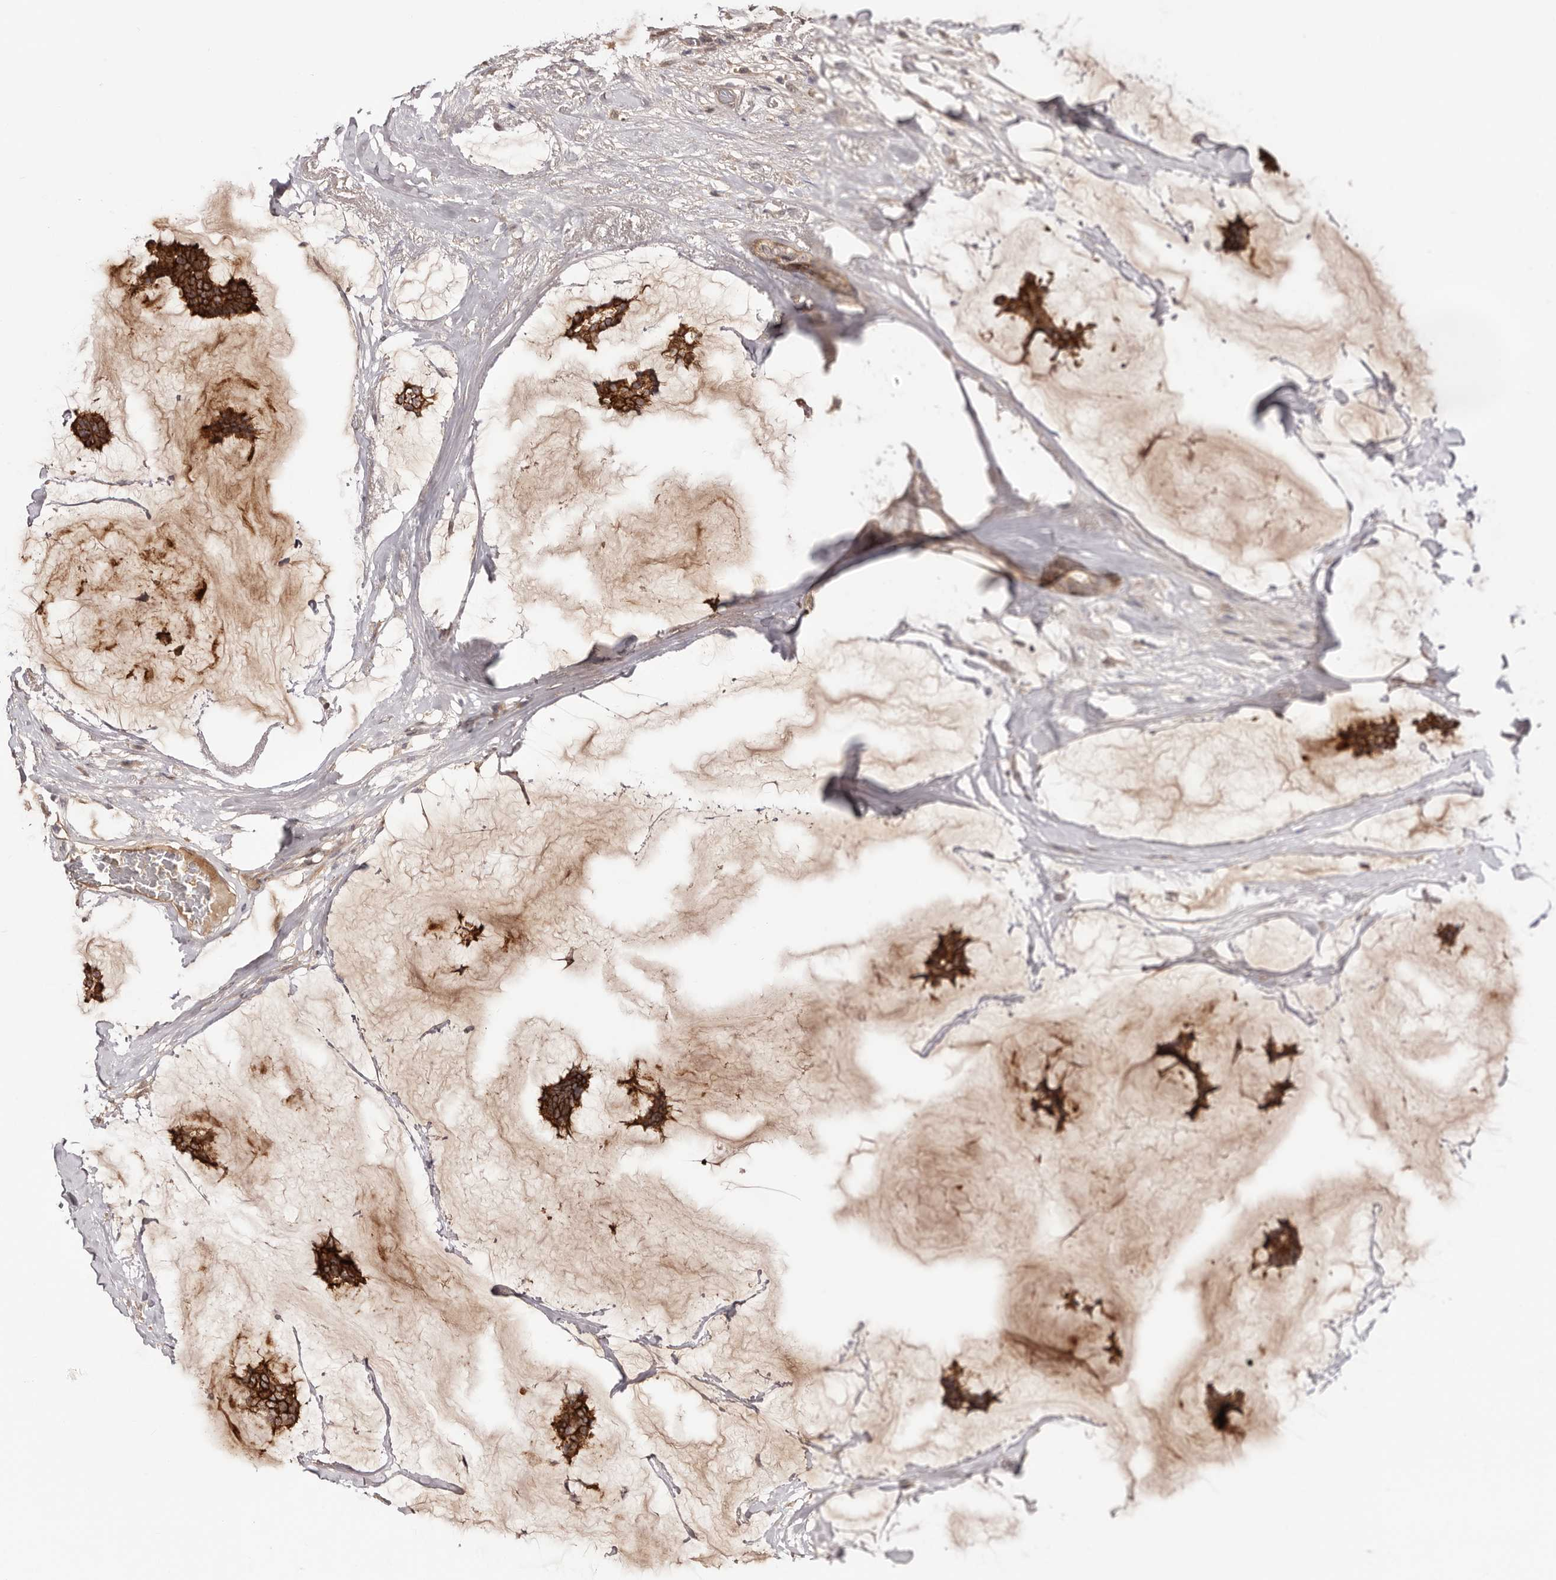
{"staining": {"intensity": "strong", "quantity": ">75%", "location": "cytoplasmic/membranous"}, "tissue": "breast cancer", "cell_type": "Tumor cells", "image_type": "cancer", "snomed": [{"axis": "morphology", "description": "Duct carcinoma"}, {"axis": "topography", "description": "Breast"}], "caption": "Strong cytoplasmic/membranous staining is present in about >75% of tumor cells in breast cancer.", "gene": "EGR3", "patient": {"sex": "female", "age": 93}}